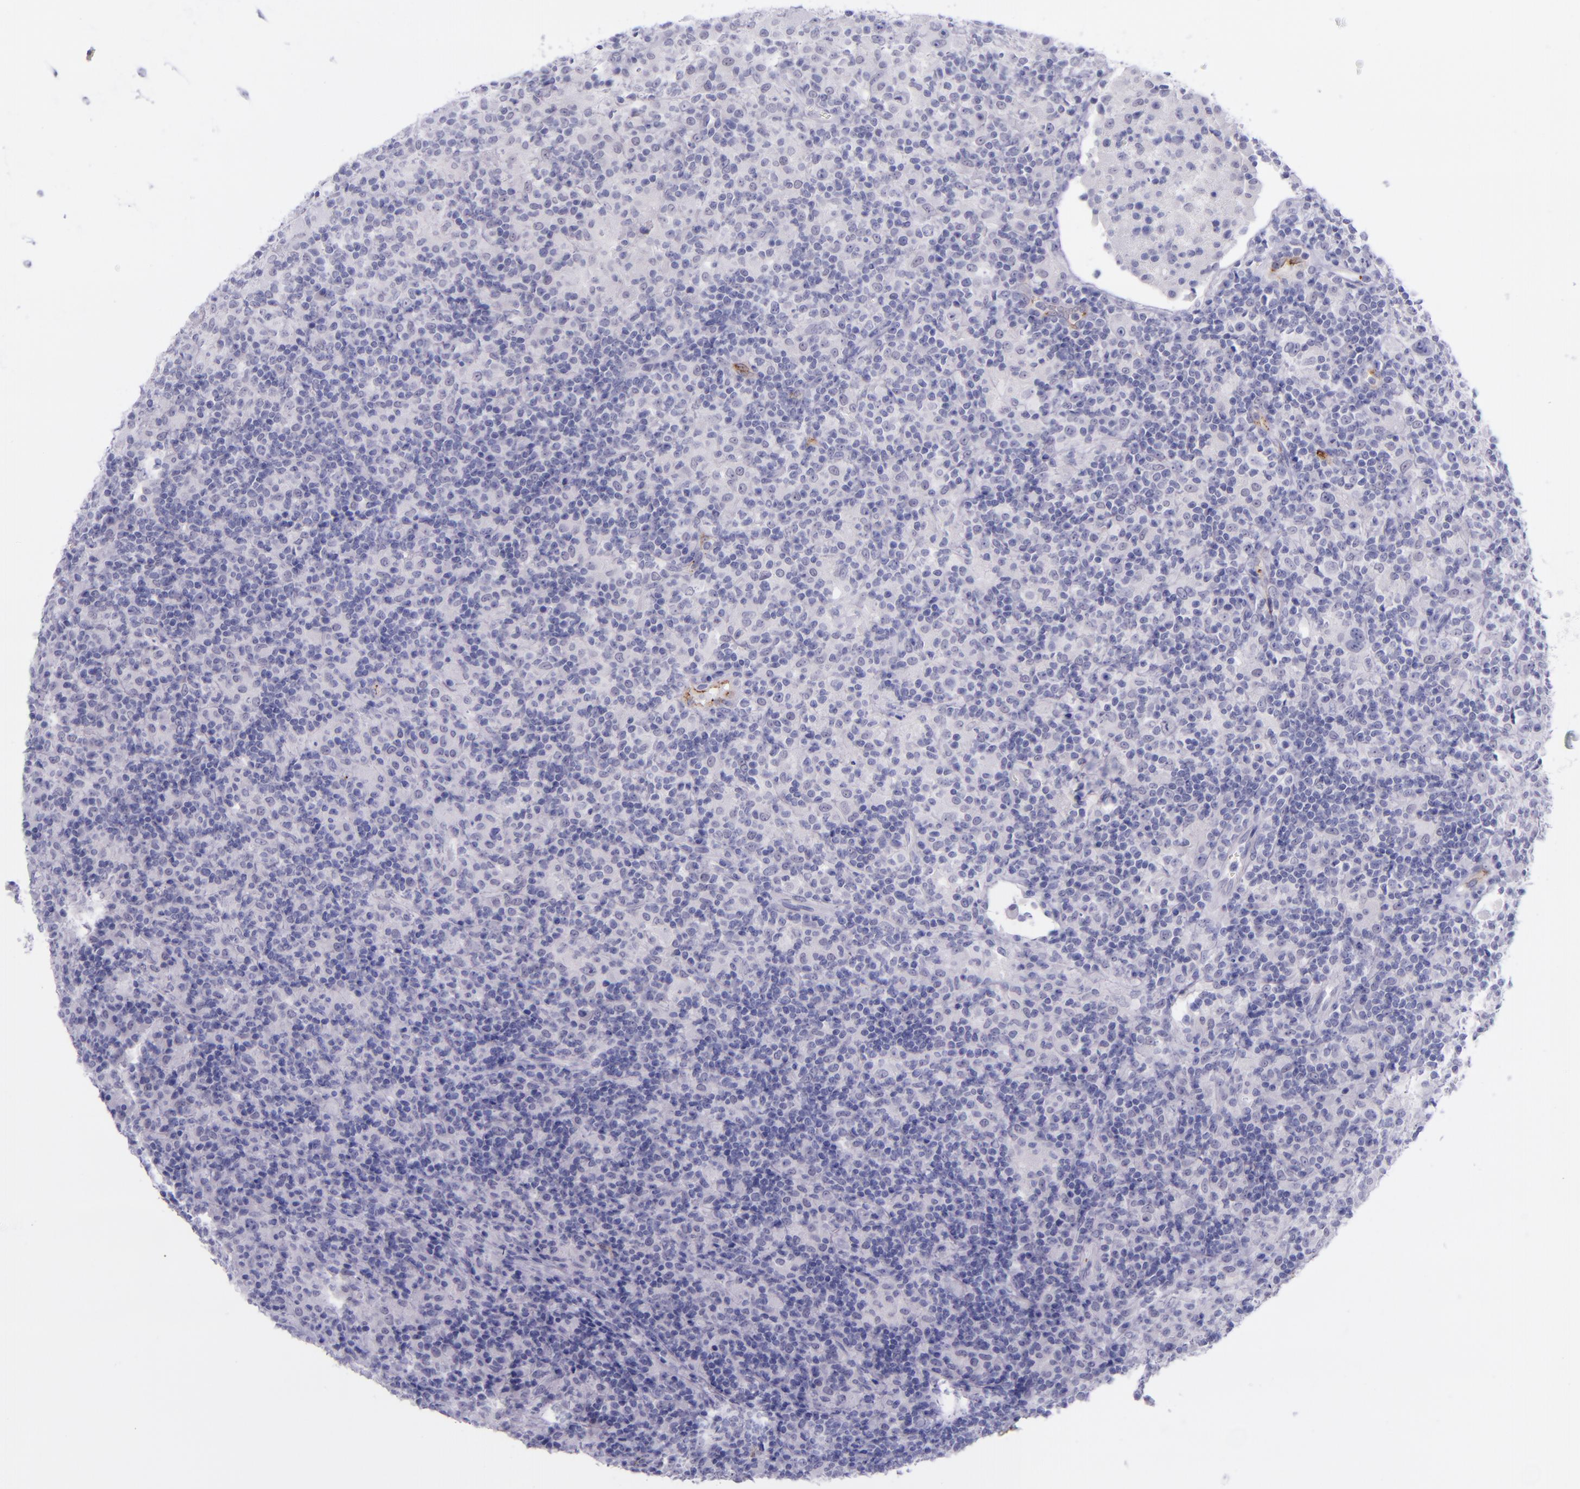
{"staining": {"intensity": "negative", "quantity": "none", "location": "none"}, "tissue": "lymphoma", "cell_type": "Tumor cells", "image_type": "cancer", "snomed": [{"axis": "morphology", "description": "Hodgkin's disease, NOS"}, {"axis": "topography", "description": "Lymph node"}], "caption": "Immunohistochemistry (IHC) image of neoplastic tissue: human lymphoma stained with DAB demonstrates no significant protein expression in tumor cells. (DAB immunohistochemistry visualized using brightfield microscopy, high magnification).", "gene": "SELE", "patient": {"sex": "male", "age": 46}}